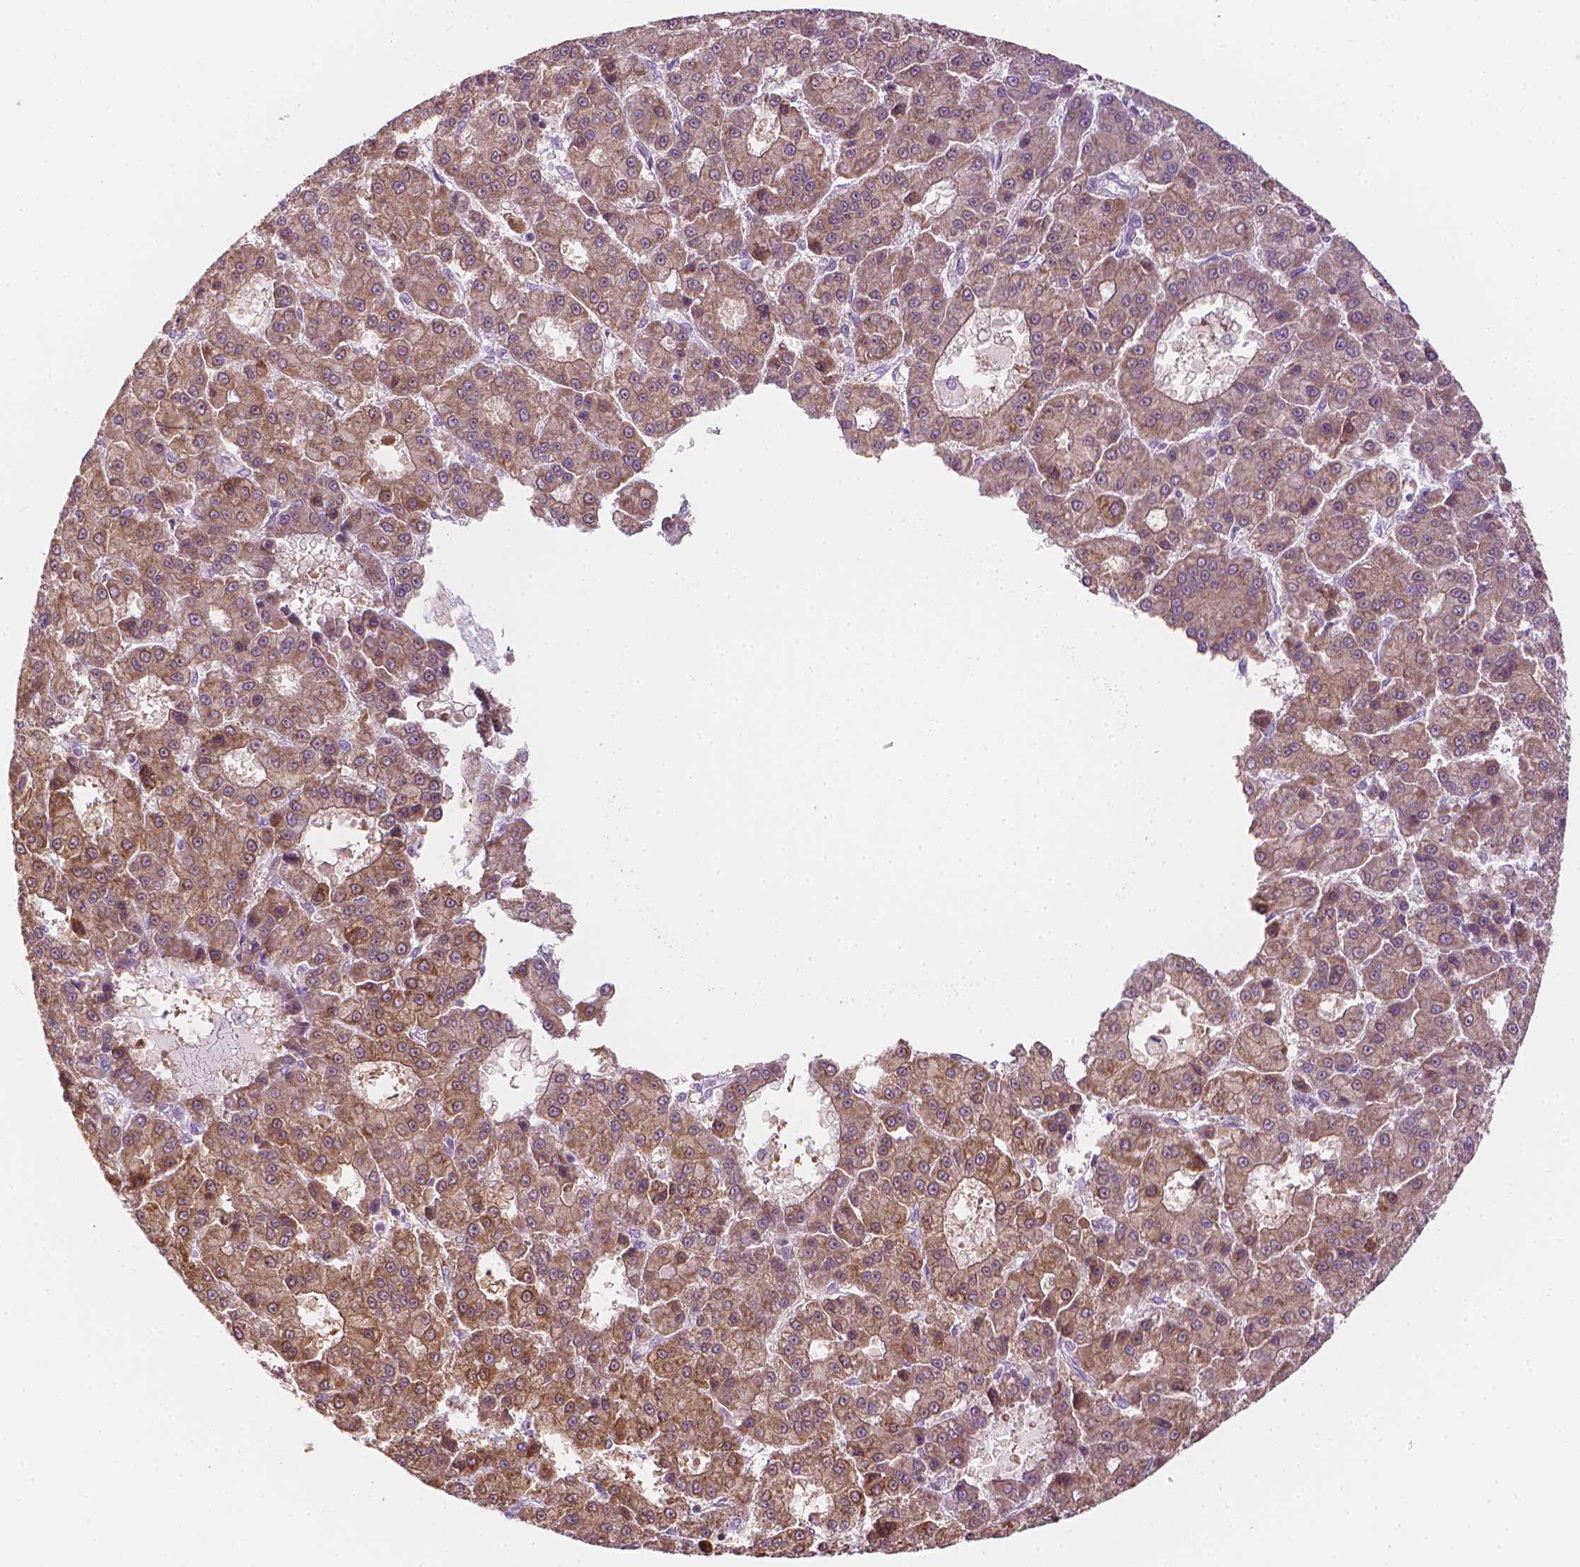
{"staining": {"intensity": "moderate", "quantity": ">75%", "location": "cytoplasmic/membranous"}, "tissue": "liver cancer", "cell_type": "Tumor cells", "image_type": "cancer", "snomed": [{"axis": "morphology", "description": "Carcinoma, Hepatocellular, NOS"}, {"axis": "topography", "description": "Liver"}], "caption": "Human liver hepatocellular carcinoma stained with a protein marker shows moderate staining in tumor cells.", "gene": "SHMT1", "patient": {"sex": "male", "age": 70}}